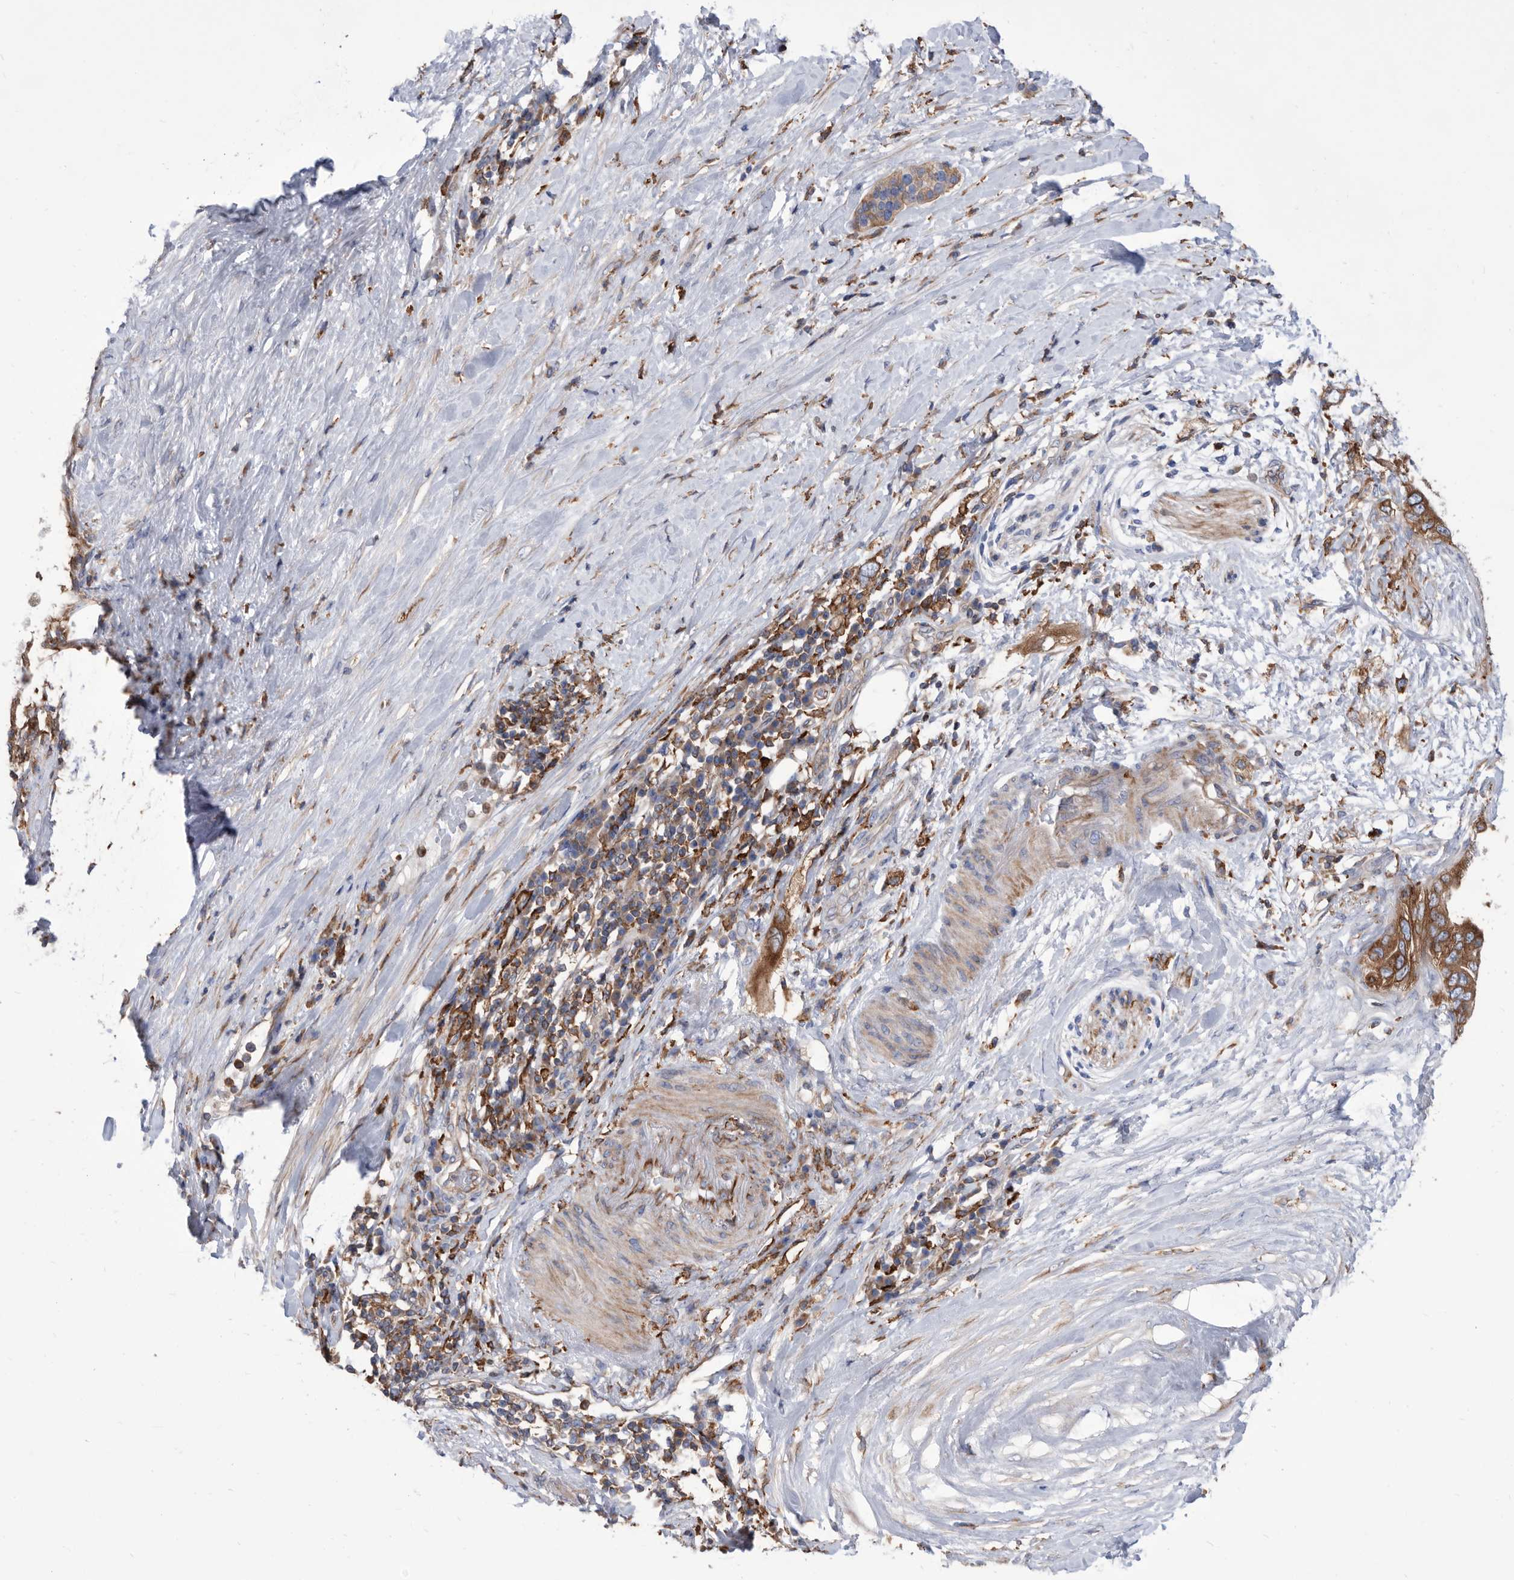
{"staining": {"intensity": "moderate", "quantity": ">75%", "location": "cytoplasmic/membranous"}, "tissue": "pancreatic cancer", "cell_type": "Tumor cells", "image_type": "cancer", "snomed": [{"axis": "morphology", "description": "Adenocarcinoma, NOS"}, {"axis": "topography", "description": "Pancreas"}], "caption": "Immunohistochemical staining of human adenocarcinoma (pancreatic) exhibits medium levels of moderate cytoplasmic/membranous protein staining in approximately >75% of tumor cells.", "gene": "SMG7", "patient": {"sex": "female", "age": 56}}